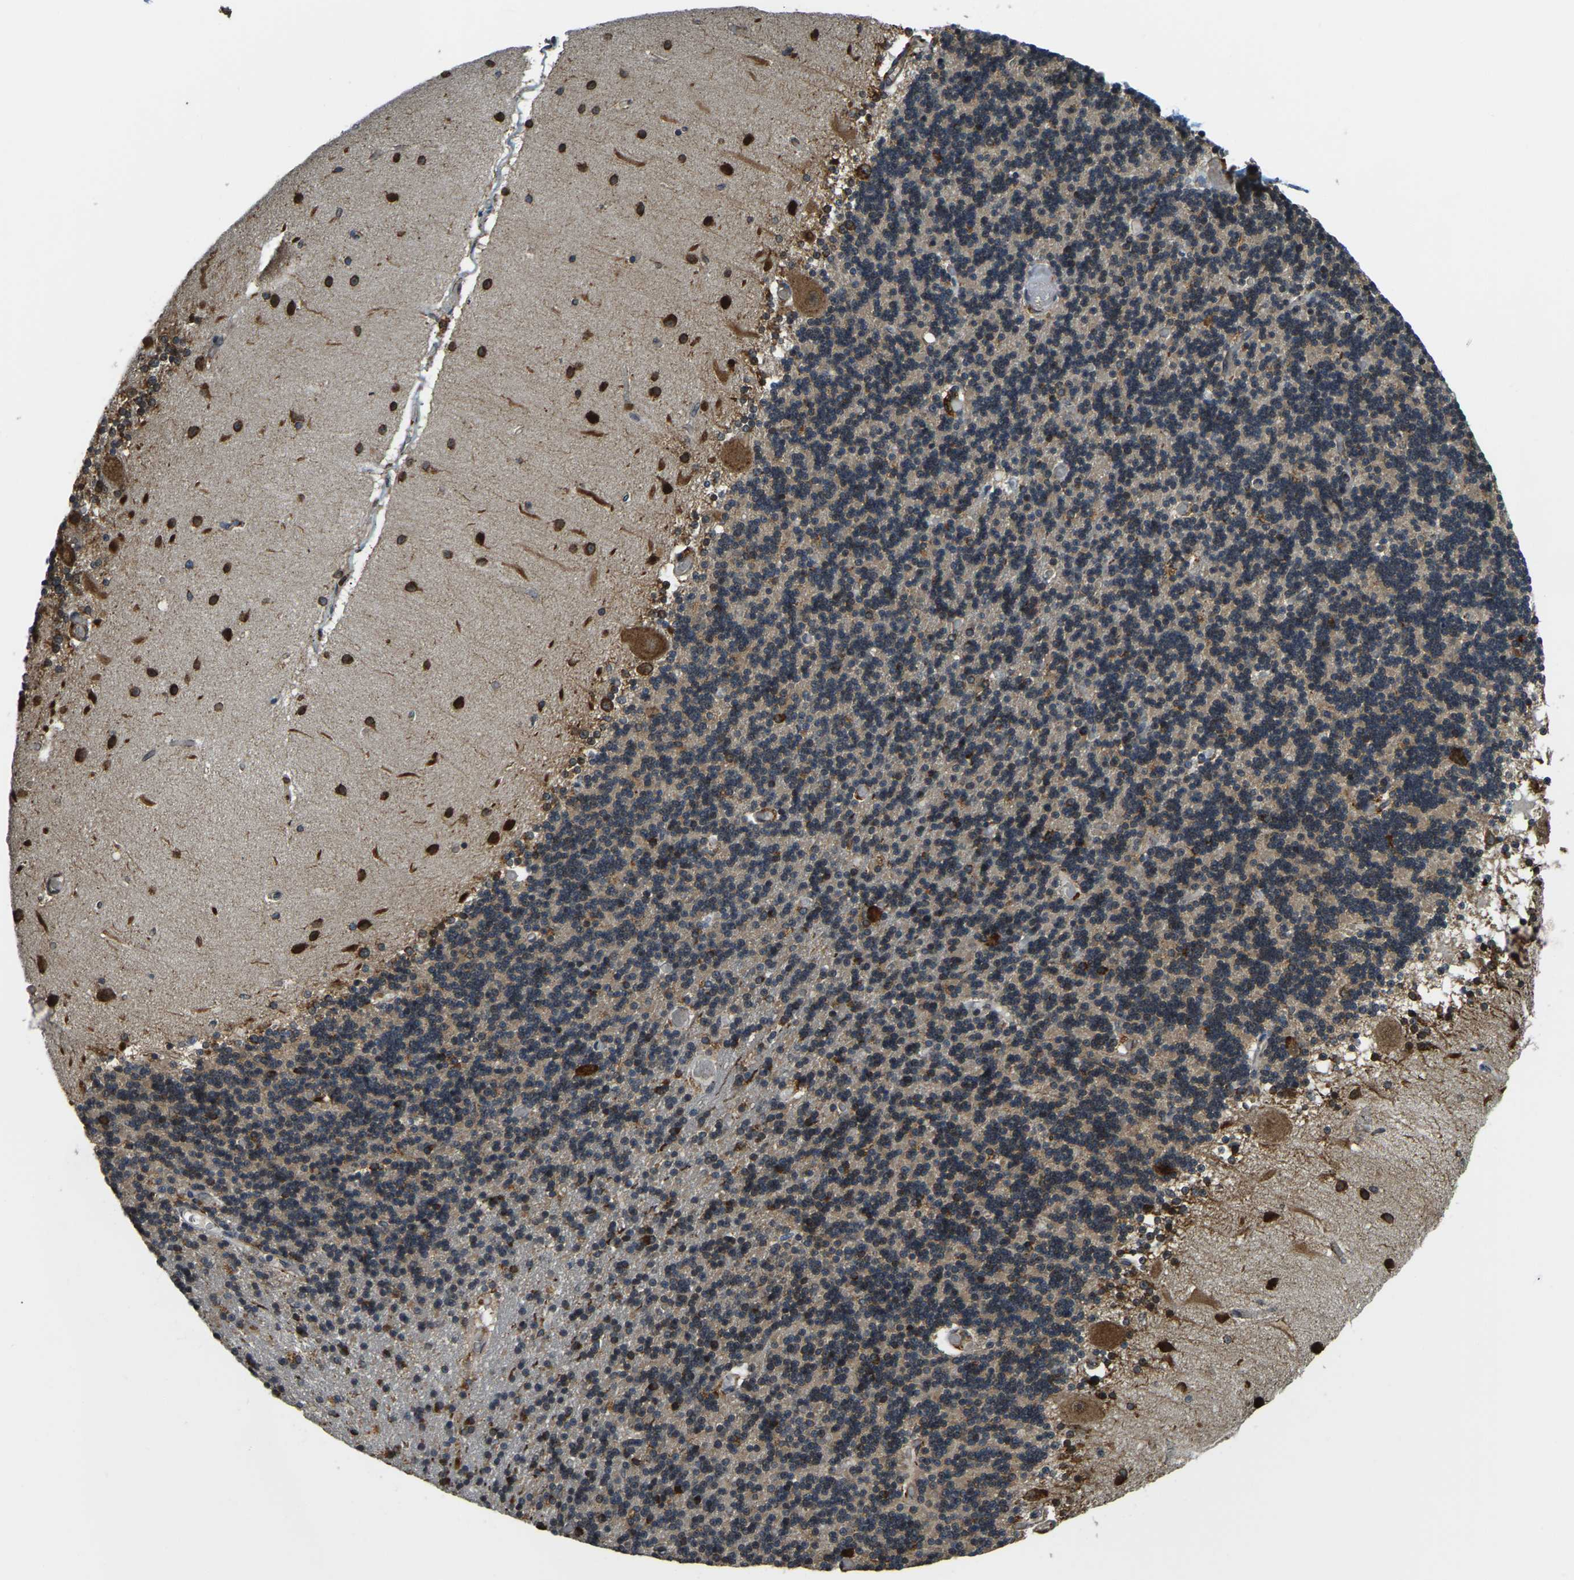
{"staining": {"intensity": "weak", "quantity": "25%-75%", "location": "cytoplasmic/membranous"}, "tissue": "cerebellum", "cell_type": "Cells in granular layer", "image_type": "normal", "snomed": [{"axis": "morphology", "description": "Normal tissue, NOS"}, {"axis": "topography", "description": "Cerebellum"}], "caption": "About 25%-75% of cells in granular layer in unremarkable human cerebellum demonstrate weak cytoplasmic/membranous protein expression as visualized by brown immunohistochemical staining.", "gene": "RNF115", "patient": {"sex": "female", "age": 54}}